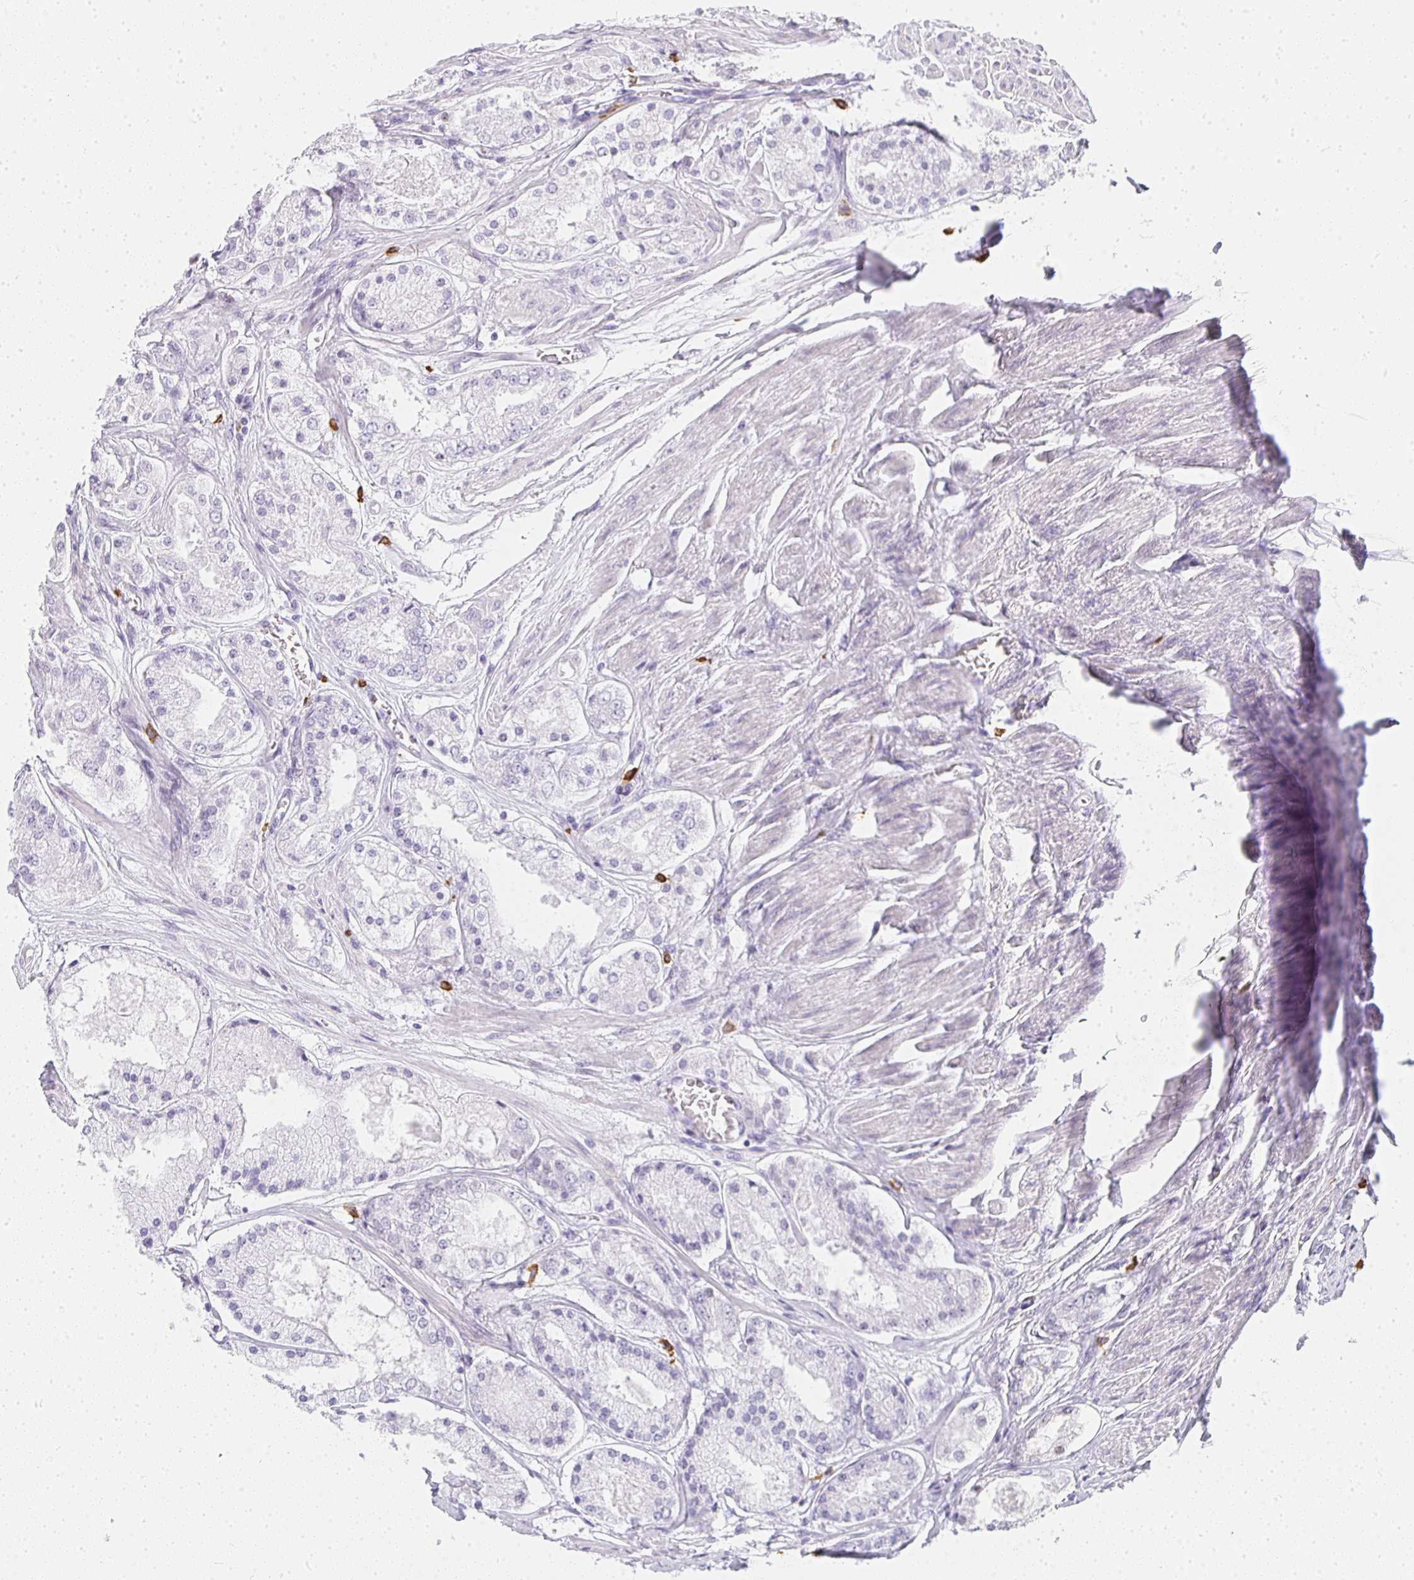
{"staining": {"intensity": "negative", "quantity": "none", "location": "none"}, "tissue": "prostate cancer", "cell_type": "Tumor cells", "image_type": "cancer", "snomed": [{"axis": "morphology", "description": "Adenocarcinoma, High grade"}, {"axis": "topography", "description": "Prostate"}], "caption": "Human prostate cancer (high-grade adenocarcinoma) stained for a protein using immunohistochemistry demonstrates no expression in tumor cells.", "gene": "TPSD1", "patient": {"sex": "male", "age": 67}}